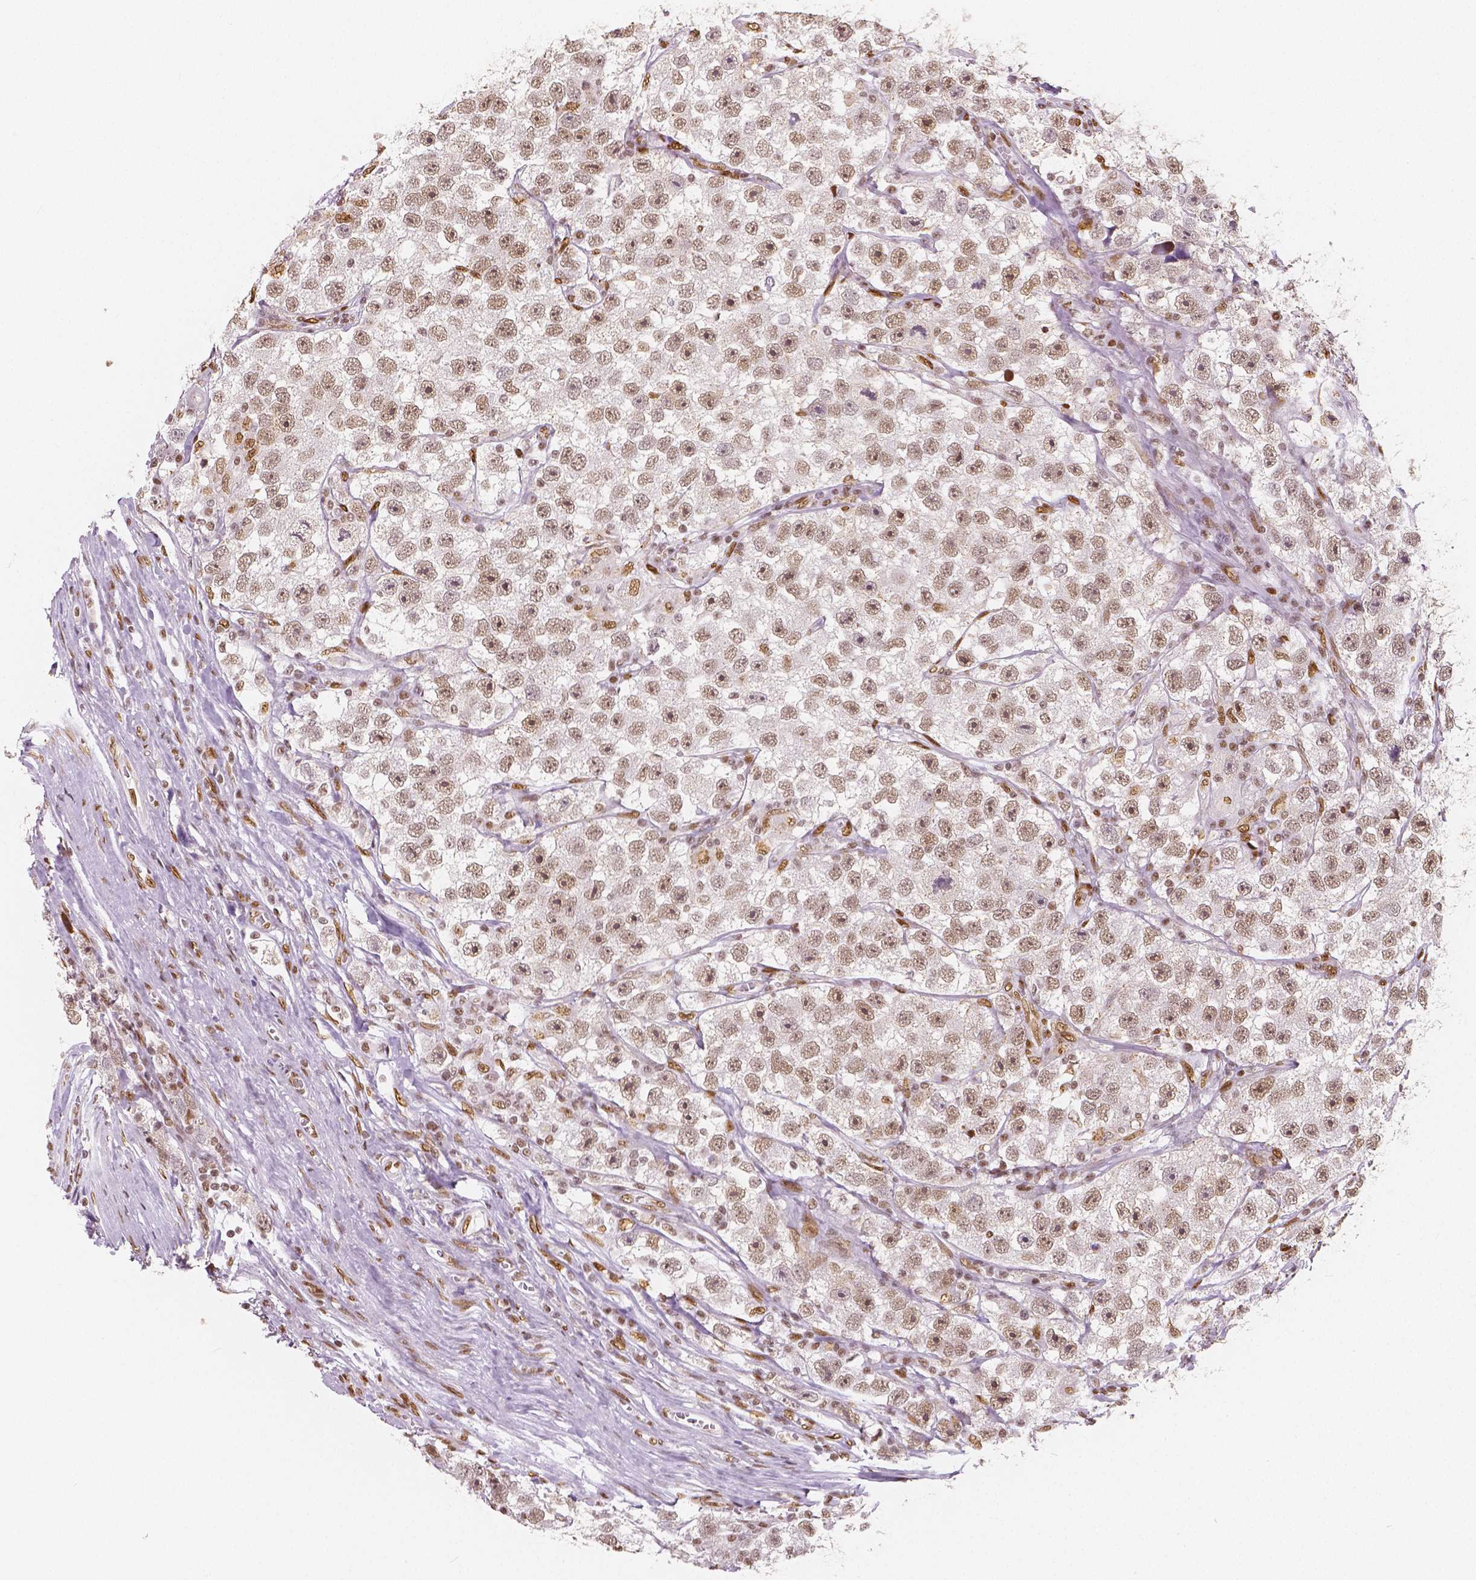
{"staining": {"intensity": "weak", "quantity": ">75%", "location": "nuclear"}, "tissue": "testis cancer", "cell_type": "Tumor cells", "image_type": "cancer", "snomed": [{"axis": "morphology", "description": "Seminoma, NOS"}, {"axis": "topography", "description": "Testis"}], "caption": "Protein expression analysis of testis seminoma reveals weak nuclear staining in about >75% of tumor cells.", "gene": "NUCKS1", "patient": {"sex": "male", "age": 26}}